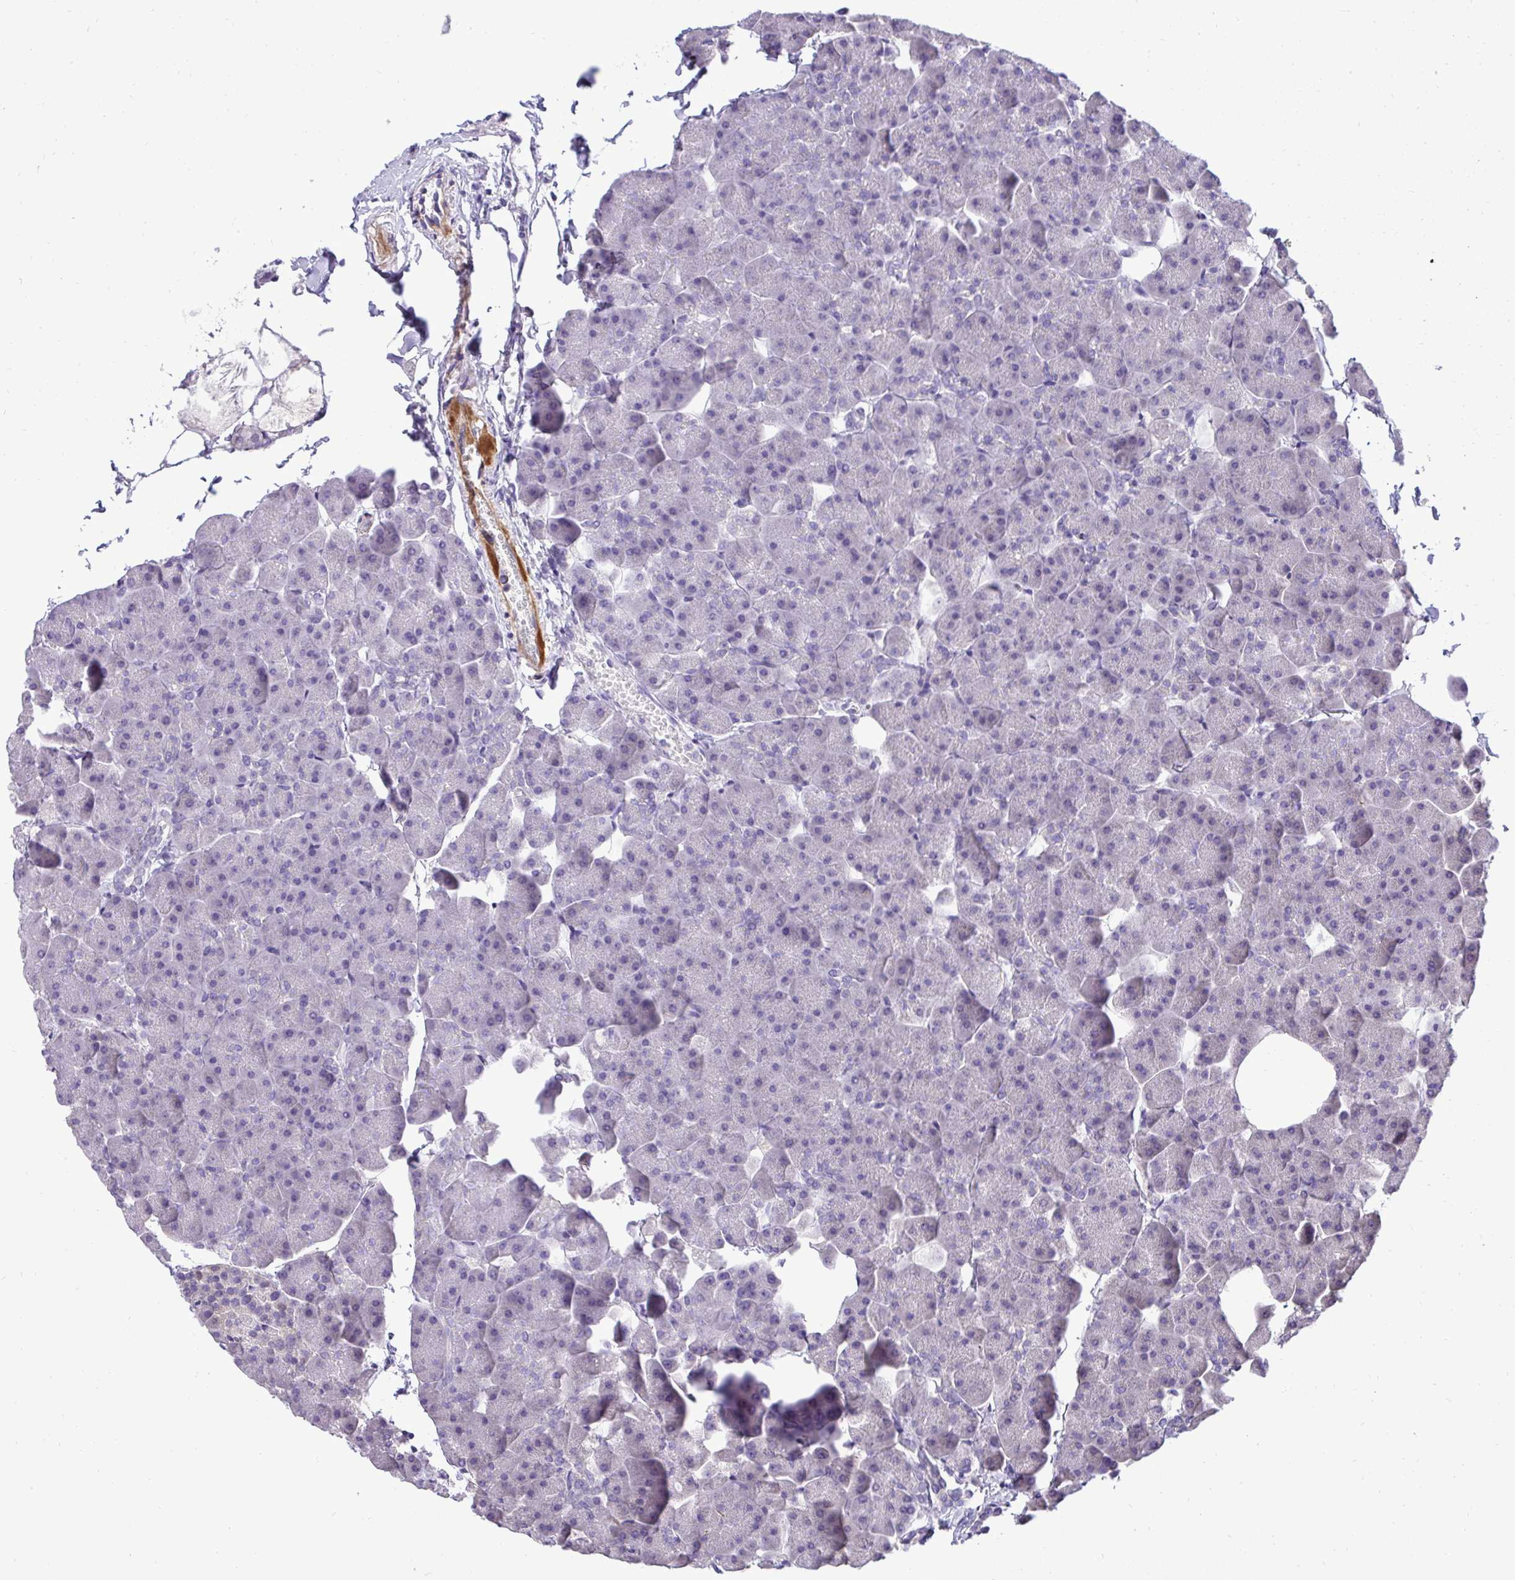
{"staining": {"intensity": "negative", "quantity": "none", "location": "none"}, "tissue": "pancreas", "cell_type": "Exocrine glandular cells", "image_type": "normal", "snomed": [{"axis": "morphology", "description": "Normal tissue, NOS"}, {"axis": "topography", "description": "Pancreas"}], "caption": "DAB immunohistochemical staining of benign human pancreas reveals no significant positivity in exocrine glandular cells.", "gene": "ST8SIA2", "patient": {"sex": "male", "age": 35}}